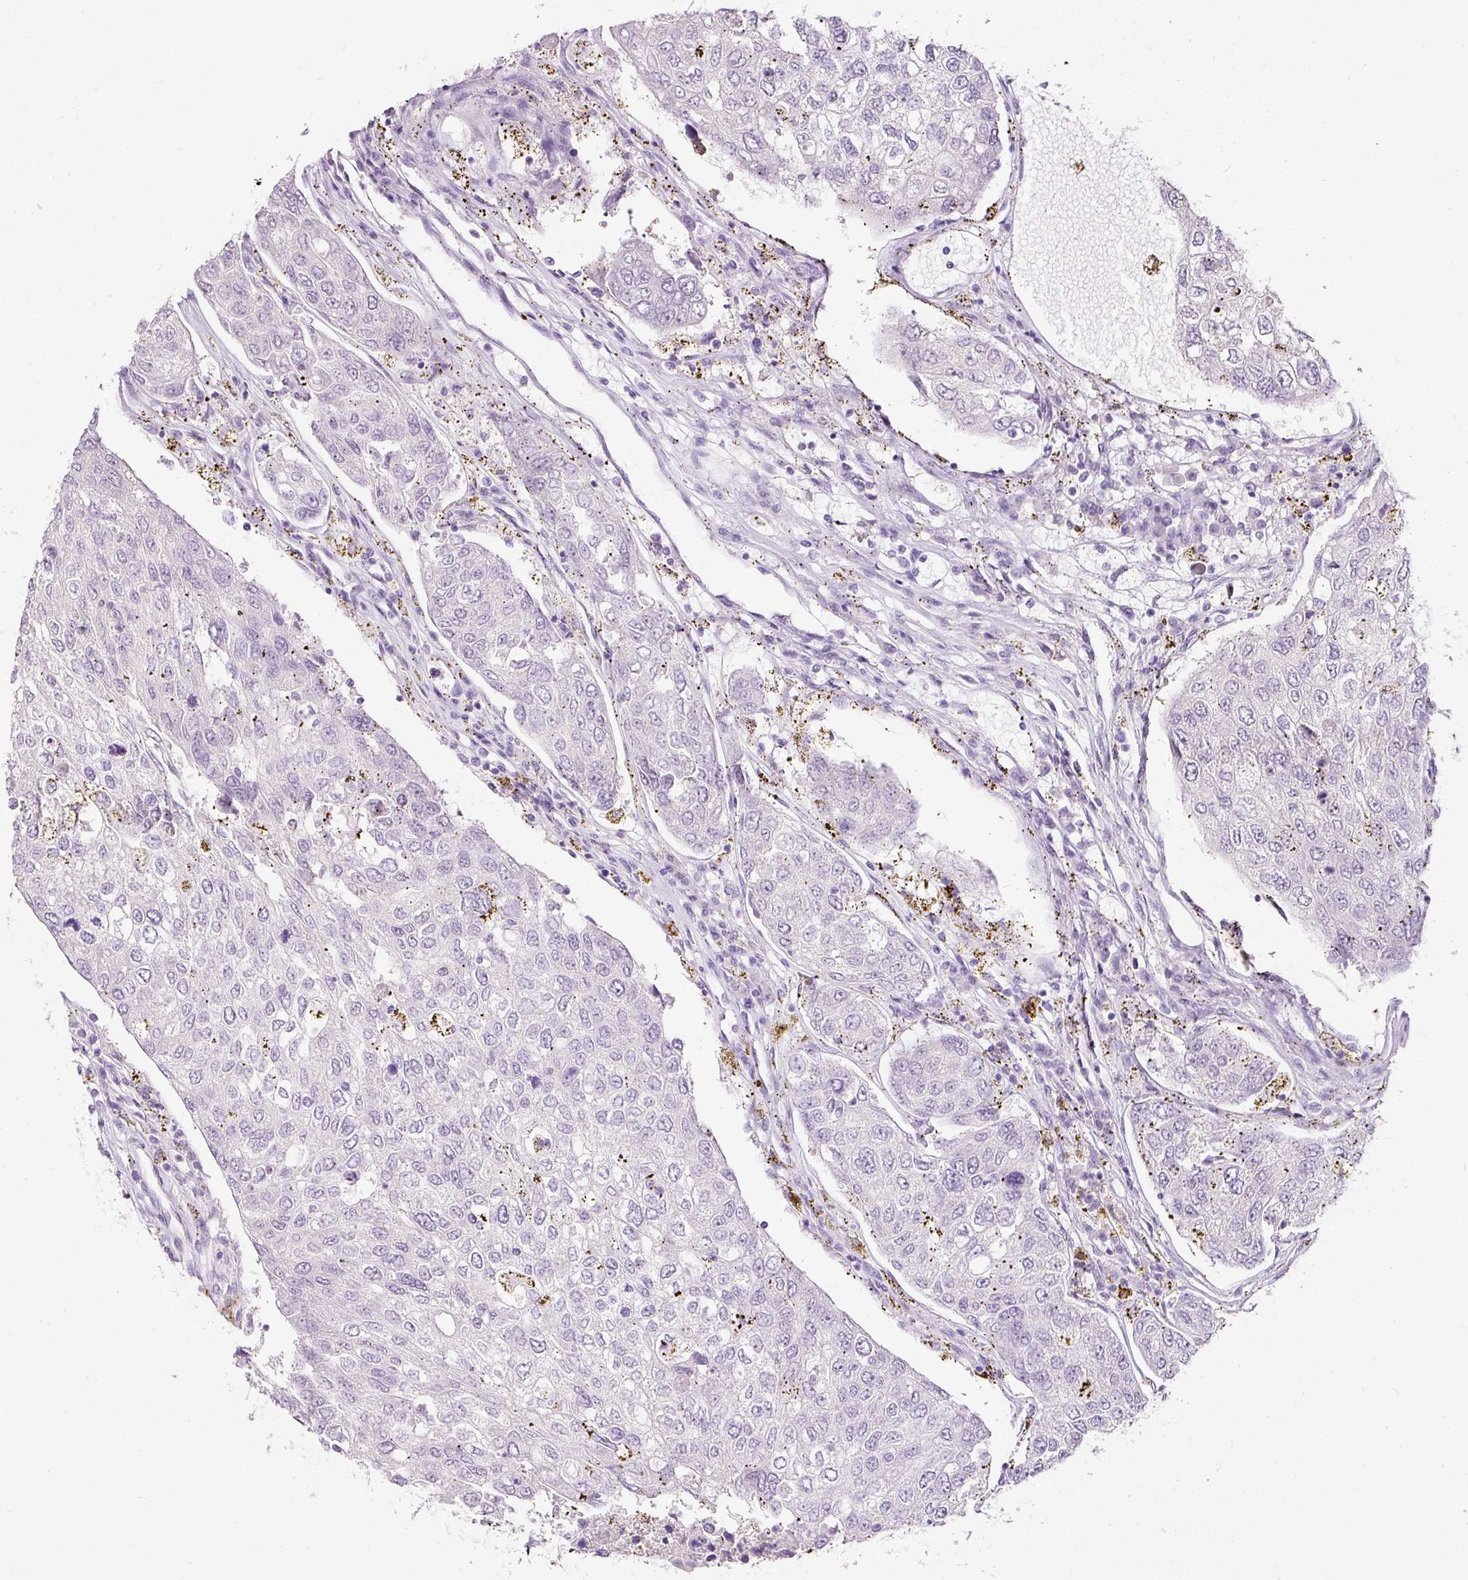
{"staining": {"intensity": "negative", "quantity": "none", "location": "none"}, "tissue": "urothelial cancer", "cell_type": "Tumor cells", "image_type": "cancer", "snomed": [{"axis": "morphology", "description": "Urothelial carcinoma, High grade"}, {"axis": "topography", "description": "Lymph node"}, {"axis": "topography", "description": "Urinary bladder"}], "caption": "There is no significant expression in tumor cells of urothelial carcinoma (high-grade).", "gene": "DNM1", "patient": {"sex": "male", "age": 51}}